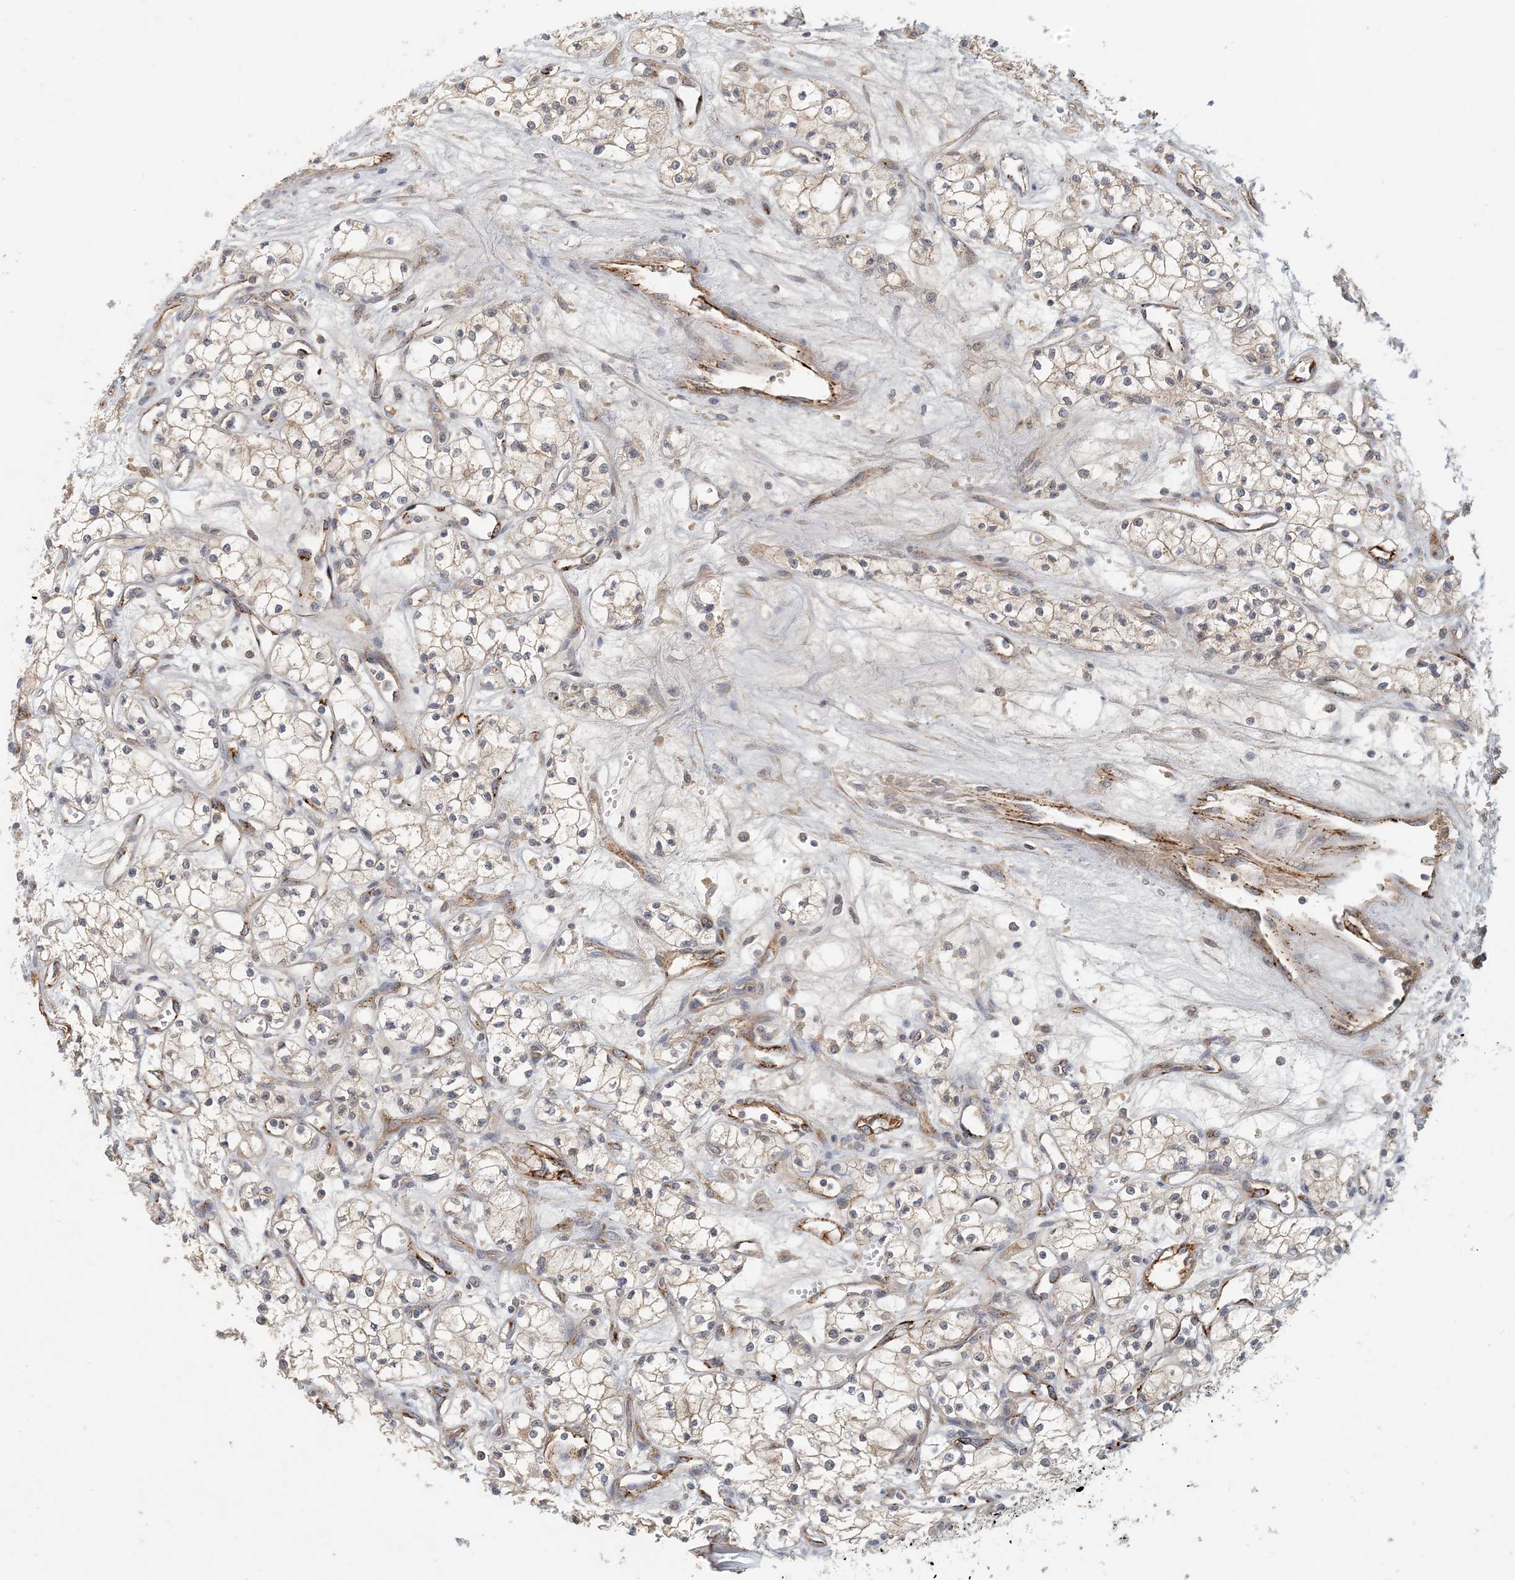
{"staining": {"intensity": "weak", "quantity": "<25%", "location": "cytoplasmic/membranous"}, "tissue": "renal cancer", "cell_type": "Tumor cells", "image_type": "cancer", "snomed": [{"axis": "morphology", "description": "Adenocarcinoma, NOS"}, {"axis": "topography", "description": "Kidney"}], "caption": "Immunohistochemistry histopathology image of adenocarcinoma (renal) stained for a protein (brown), which shows no staining in tumor cells.", "gene": "ZBTB3", "patient": {"sex": "male", "age": 59}}